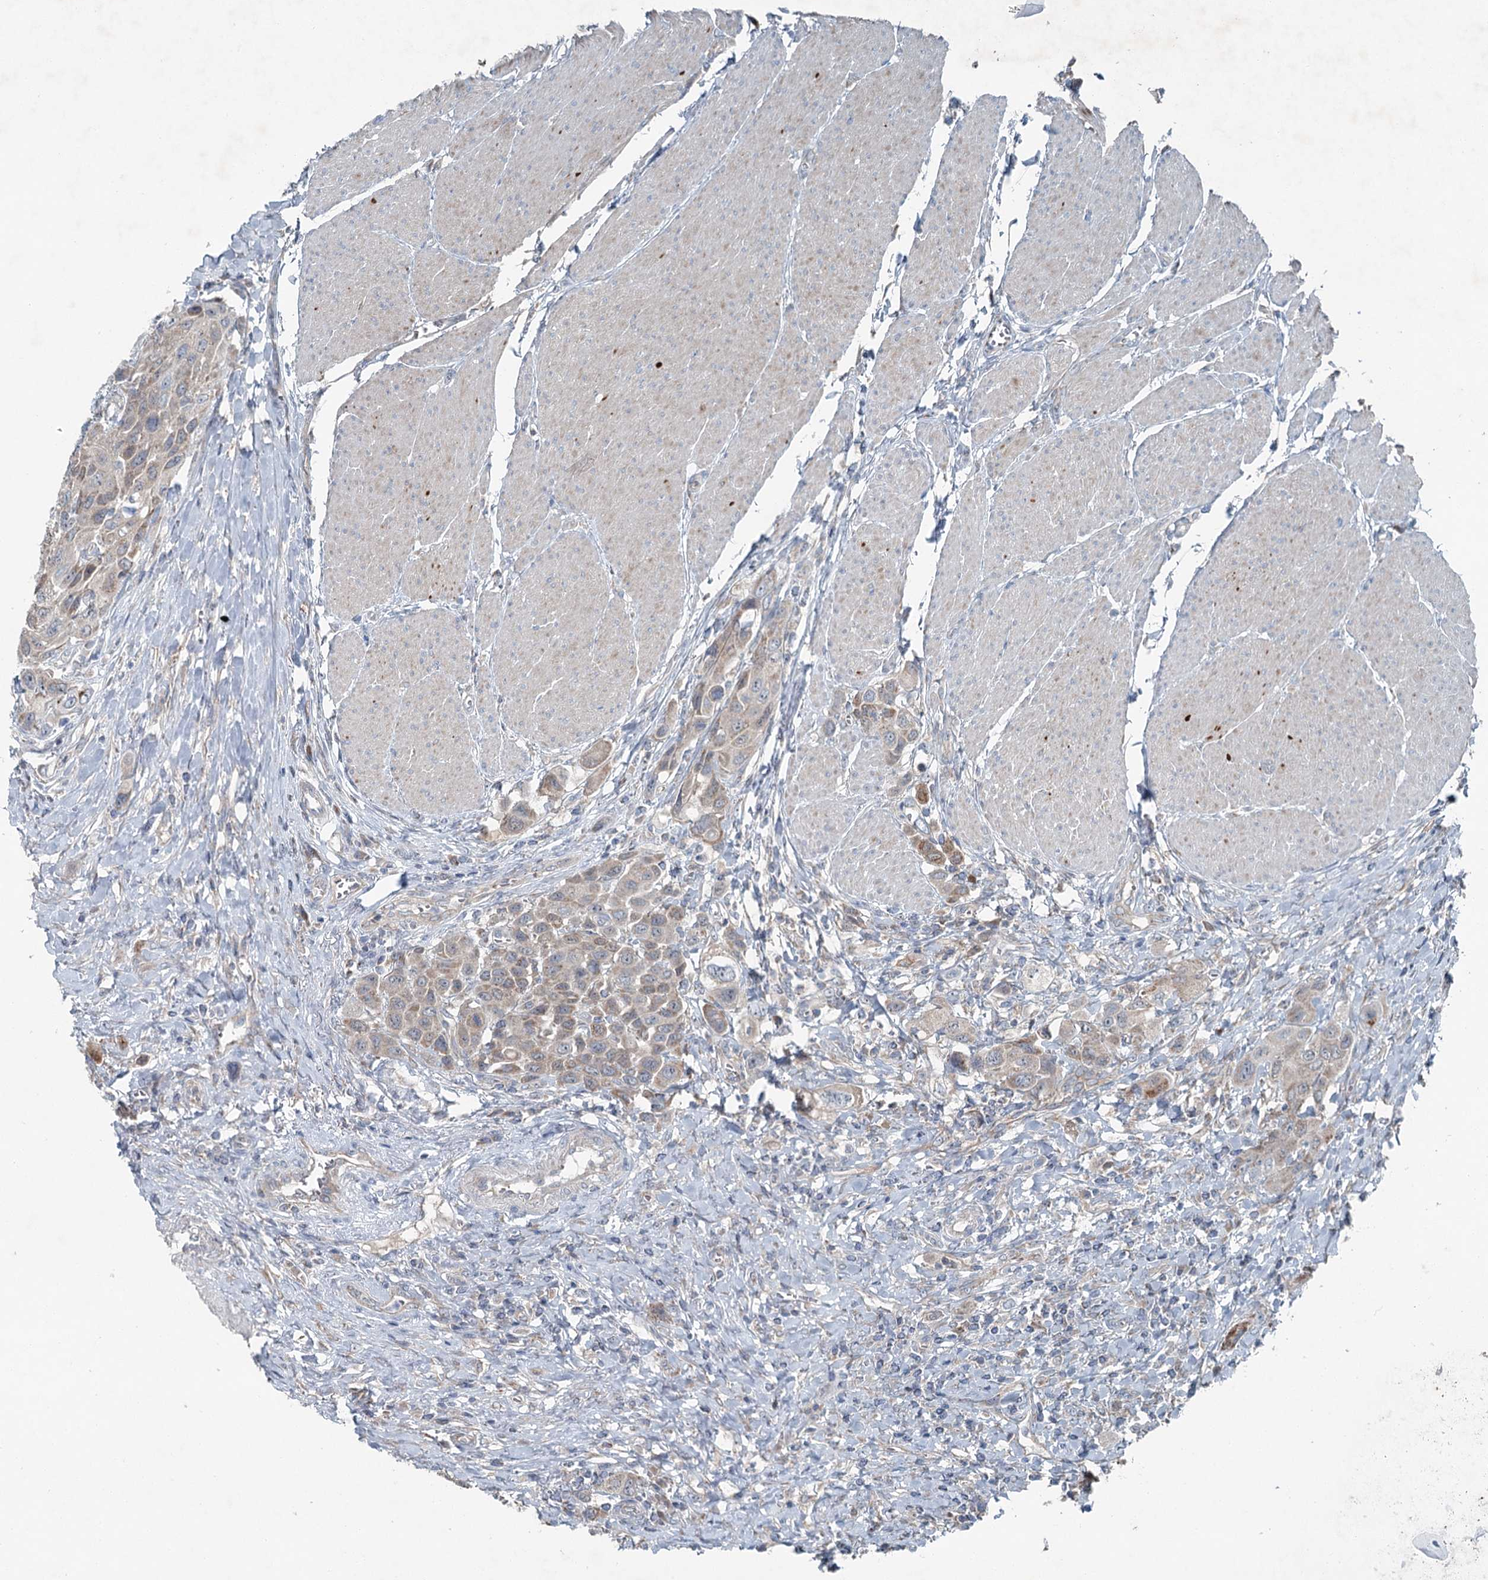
{"staining": {"intensity": "moderate", "quantity": "<25%", "location": "cytoplasmic/membranous"}, "tissue": "urothelial cancer", "cell_type": "Tumor cells", "image_type": "cancer", "snomed": [{"axis": "morphology", "description": "Urothelial carcinoma, High grade"}, {"axis": "topography", "description": "Urinary bladder"}], "caption": "IHC image of neoplastic tissue: human urothelial cancer stained using IHC shows low levels of moderate protein expression localized specifically in the cytoplasmic/membranous of tumor cells, appearing as a cytoplasmic/membranous brown color.", "gene": "CHCHD5", "patient": {"sex": "male", "age": 50}}